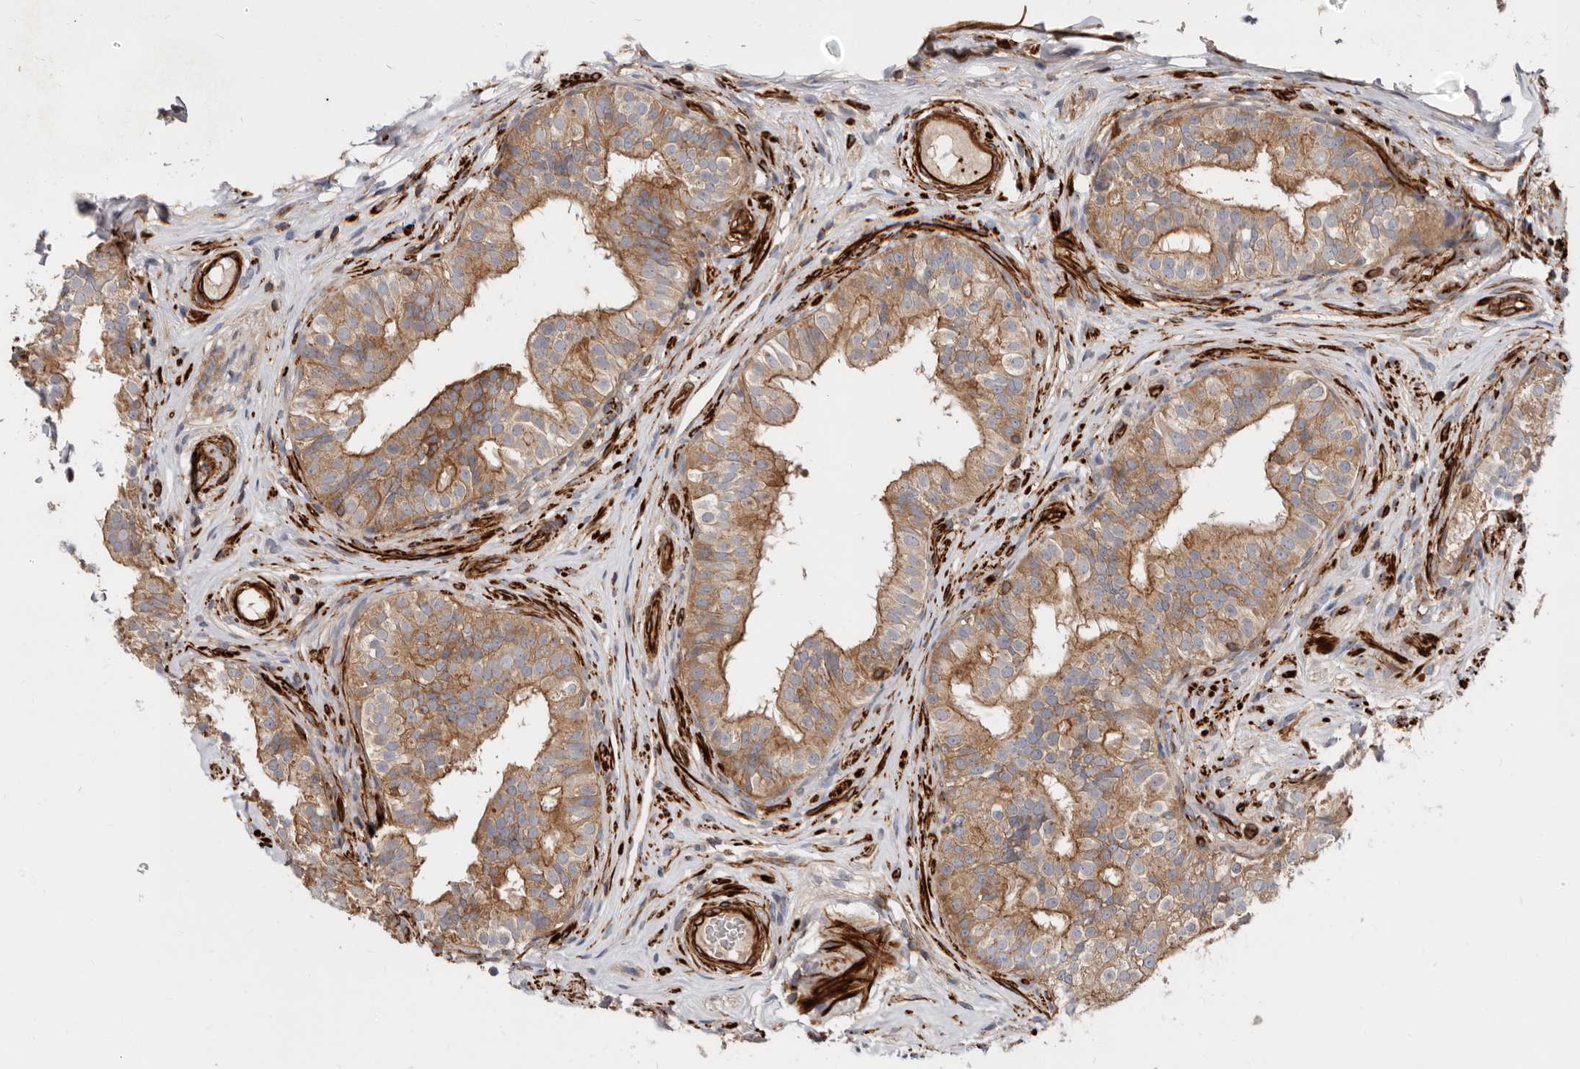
{"staining": {"intensity": "moderate", "quantity": ">75%", "location": "cytoplasmic/membranous"}, "tissue": "epididymis", "cell_type": "Glandular cells", "image_type": "normal", "snomed": [{"axis": "morphology", "description": "Normal tissue, NOS"}, {"axis": "topography", "description": "Epididymis"}], "caption": "Immunohistochemical staining of benign human epididymis displays medium levels of moderate cytoplasmic/membranous staining in about >75% of glandular cells.", "gene": "TMC7", "patient": {"sex": "male", "age": 49}}